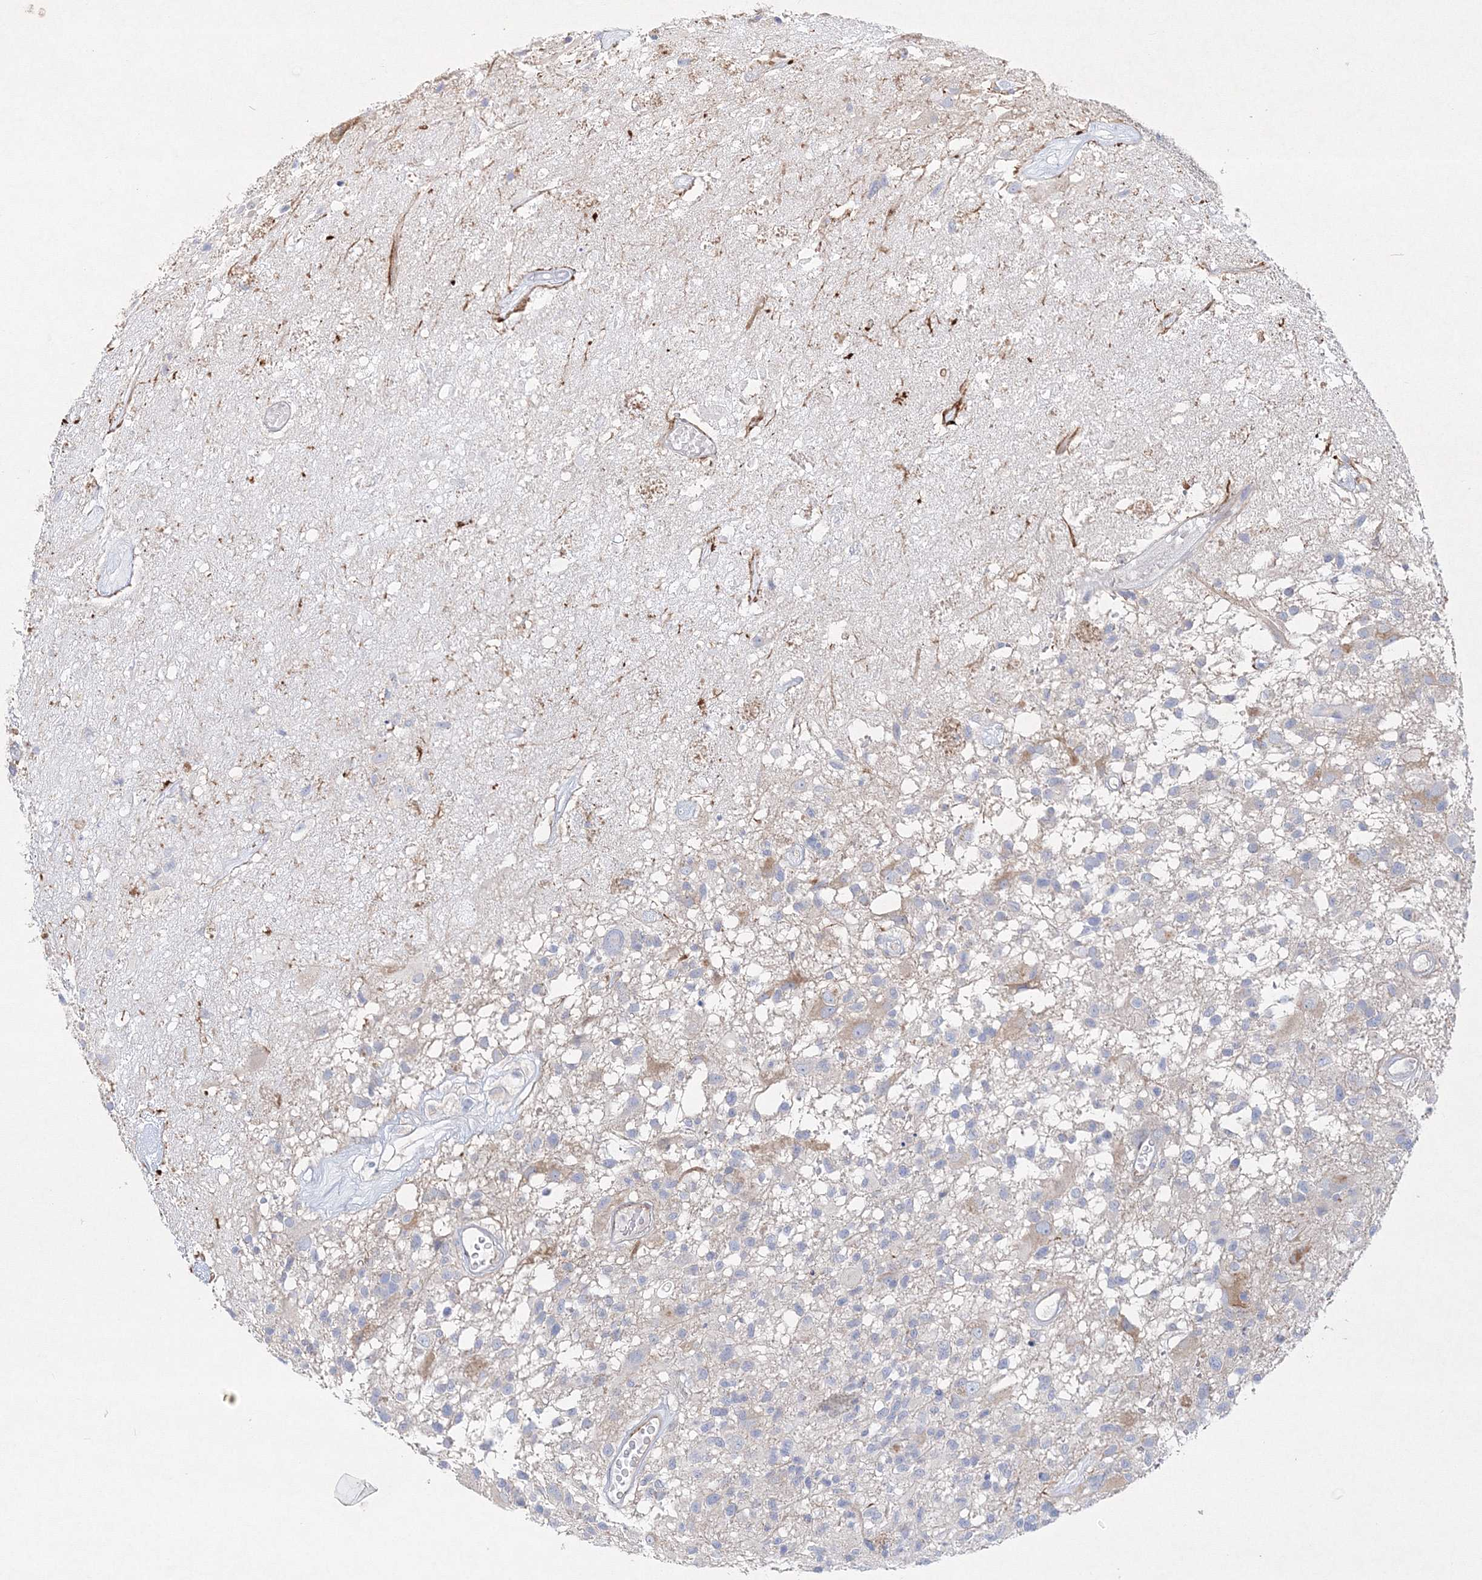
{"staining": {"intensity": "negative", "quantity": "none", "location": "none"}, "tissue": "glioma", "cell_type": "Tumor cells", "image_type": "cancer", "snomed": [{"axis": "morphology", "description": "Glioma, malignant, High grade"}, {"axis": "morphology", "description": "Glioblastoma, NOS"}, {"axis": "topography", "description": "Brain"}], "caption": "DAB (3,3'-diaminobenzidine) immunohistochemical staining of human glioblastoma demonstrates no significant positivity in tumor cells.", "gene": "NAA40", "patient": {"sex": "male", "age": 60}}